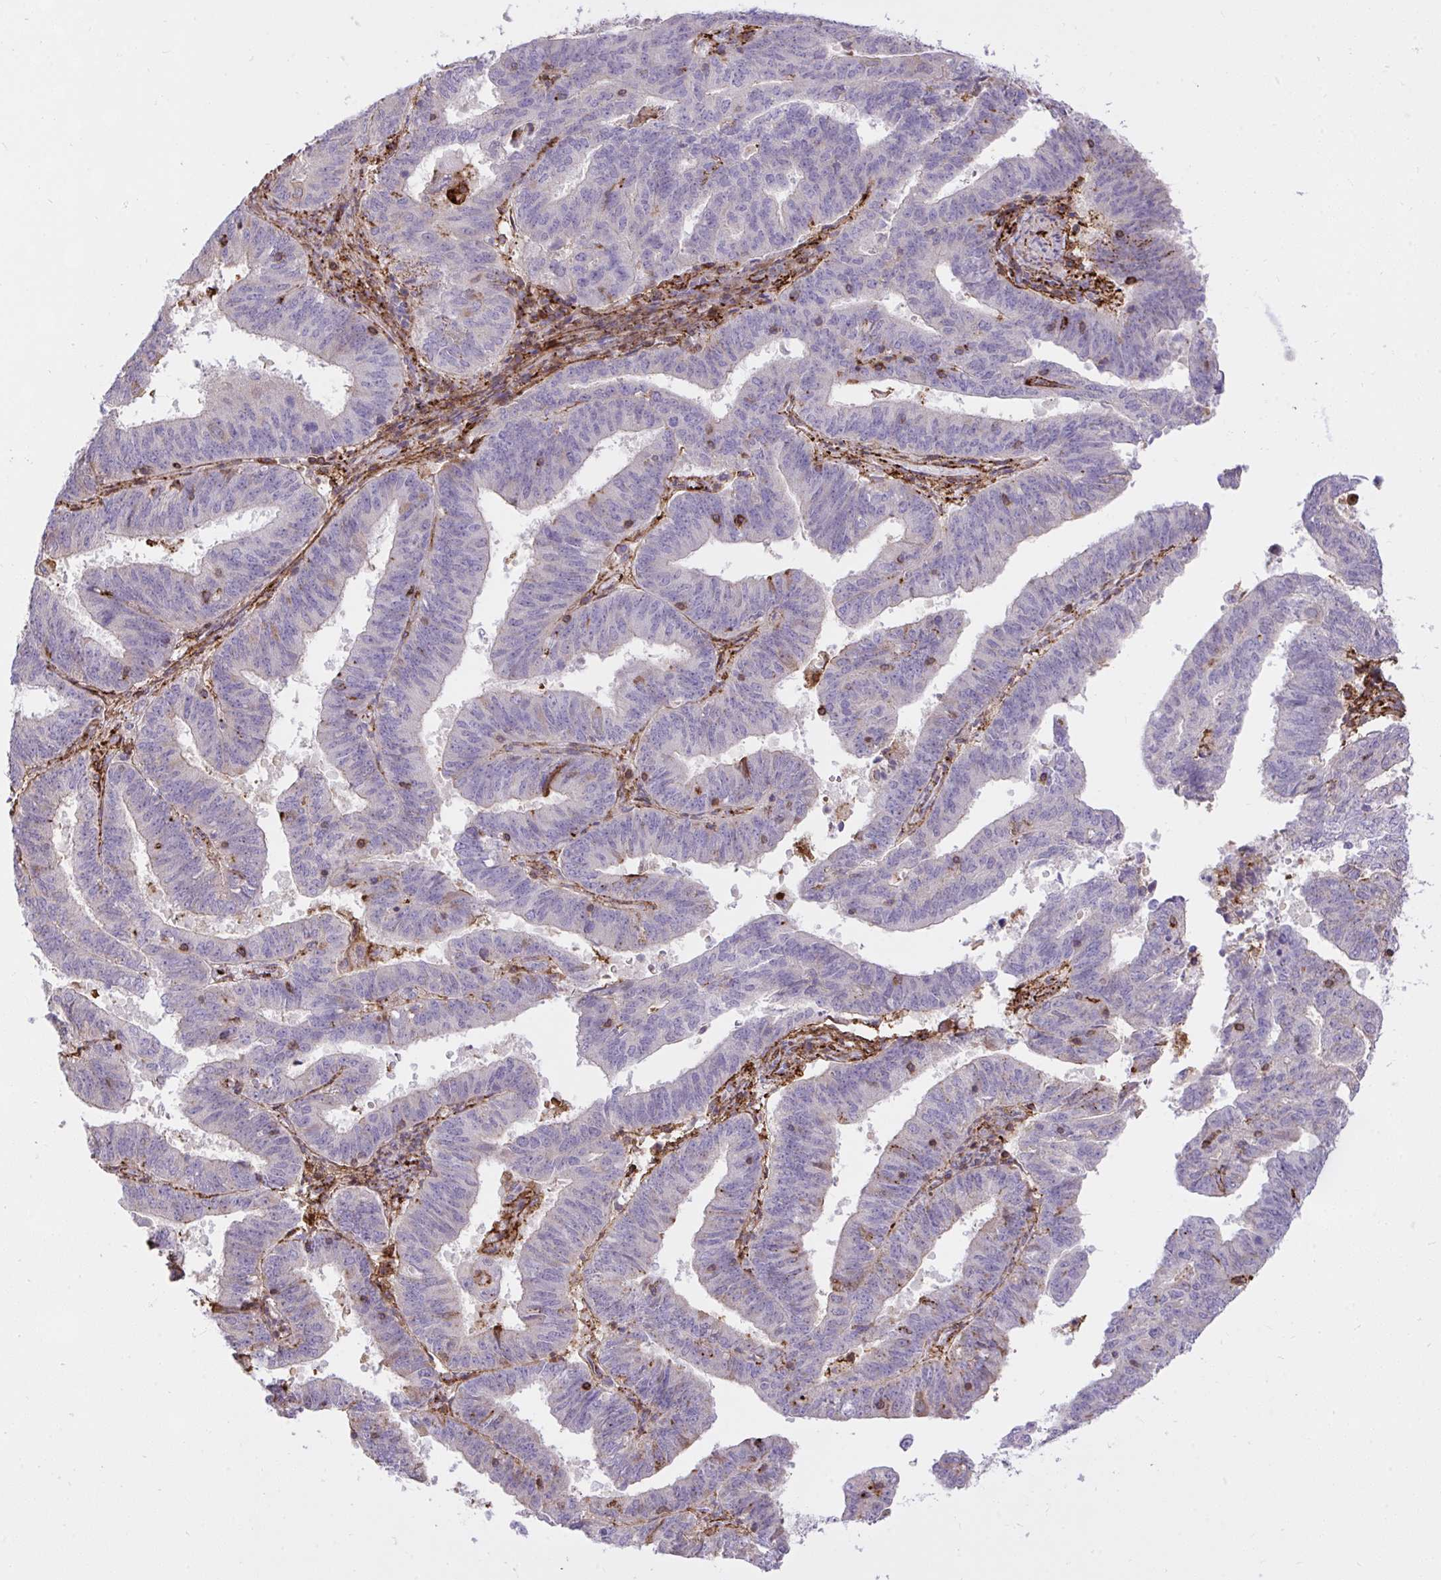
{"staining": {"intensity": "negative", "quantity": "none", "location": "none"}, "tissue": "endometrial cancer", "cell_type": "Tumor cells", "image_type": "cancer", "snomed": [{"axis": "morphology", "description": "Adenocarcinoma, NOS"}, {"axis": "topography", "description": "Endometrium"}], "caption": "Tumor cells show no significant protein positivity in endometrial adenocarcinoma.", "gene": "ERI1", "patient": {"sex": "female", "age": 82}}